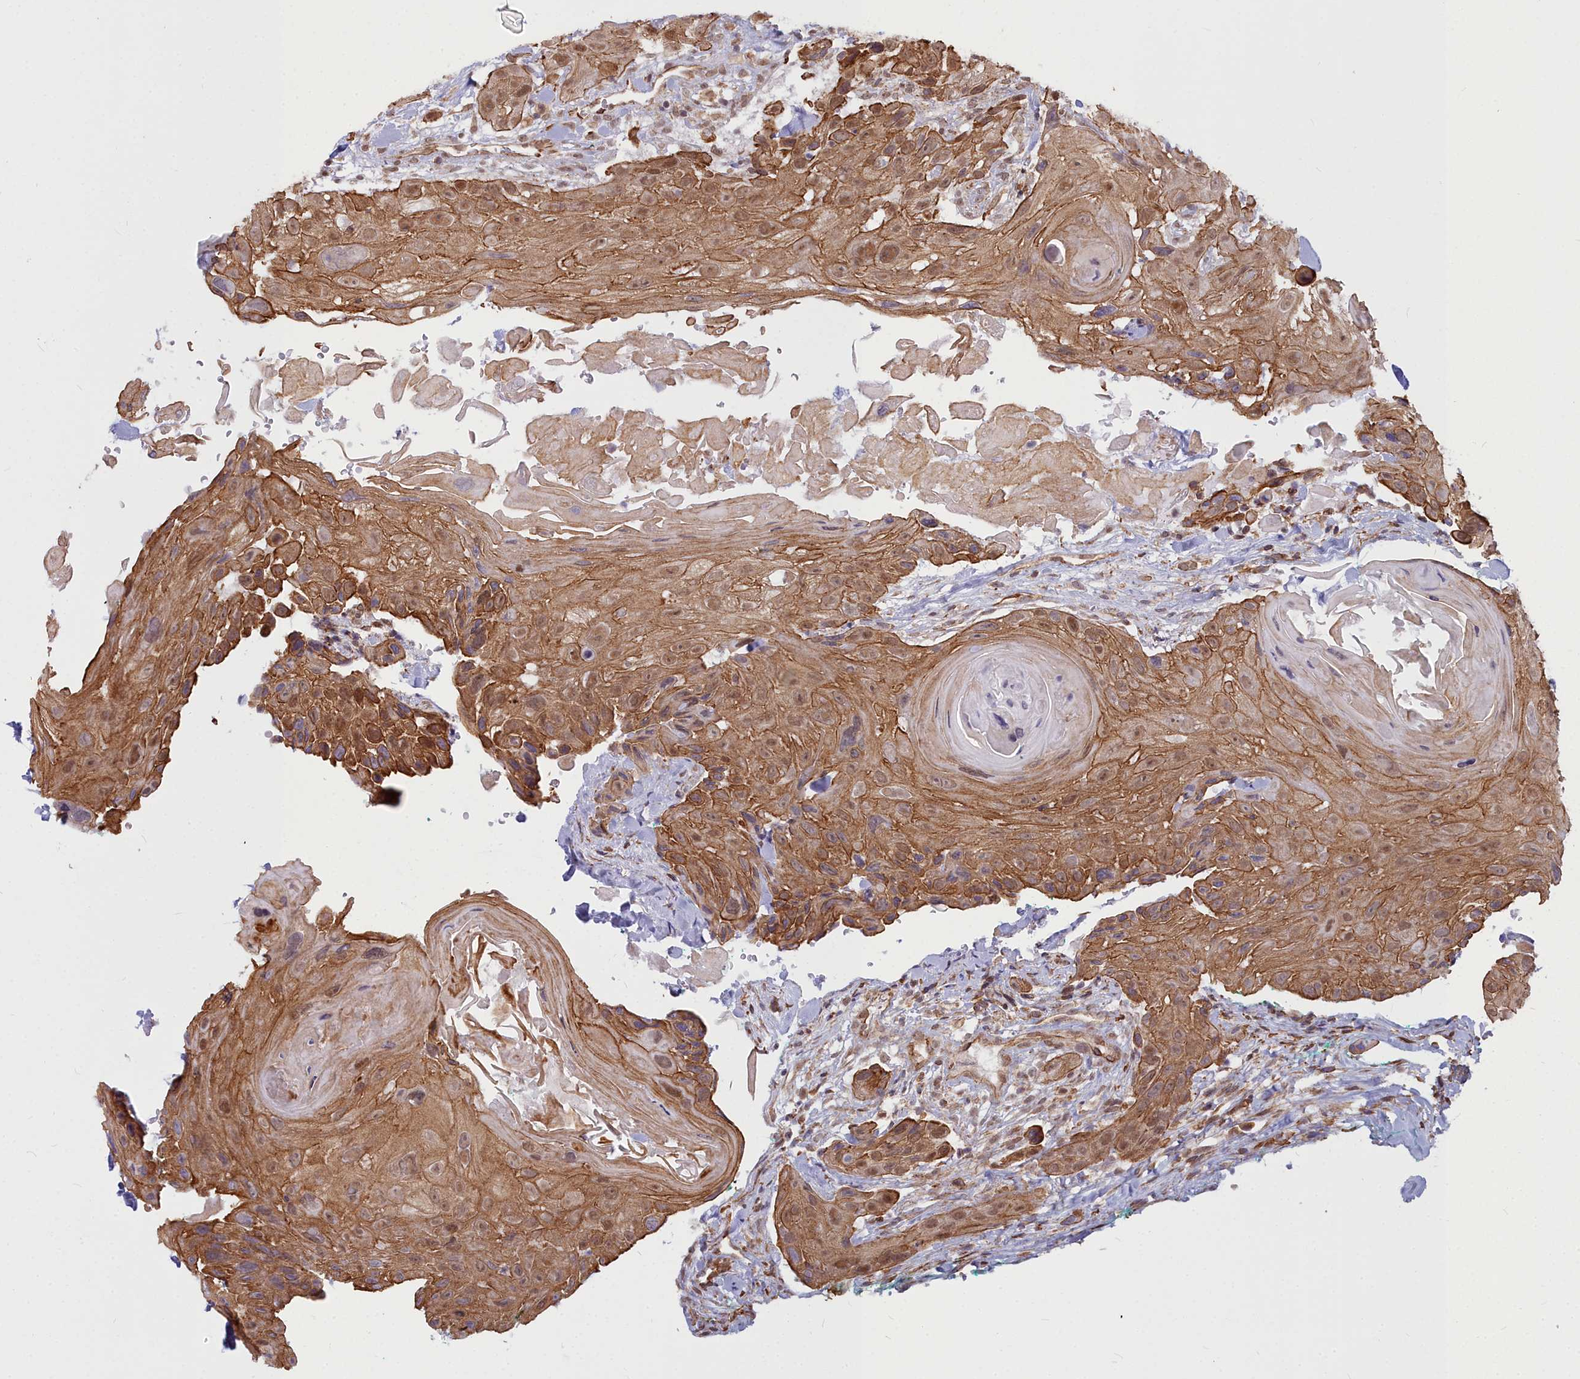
{"staining": {"intensity": "moderate", "quantity": ">75%", "location": "cytoplasmic/membranous,nuclear"}, "tissue": "head and neck cancer", "cell_type": "Tumor cells", "image_type": "cancer", "snomed": [{"axis": "morphology", "description": "Squamous cell carcinoma, NOS"}, {"axis": "topography", "description": "Head-Neck"}], "caption": "A micrograph of human head and neck cancer (squamous cell carcinoma) stained for a protein demonstrates moderate cytoplasmic/membranous and nuclear brown staining in tumor cells. (DAB IHC, brown staining for protein, blue staining for nuclei).", "gene": "YJU2", "patient": {"sex": "male", "age": 81}}